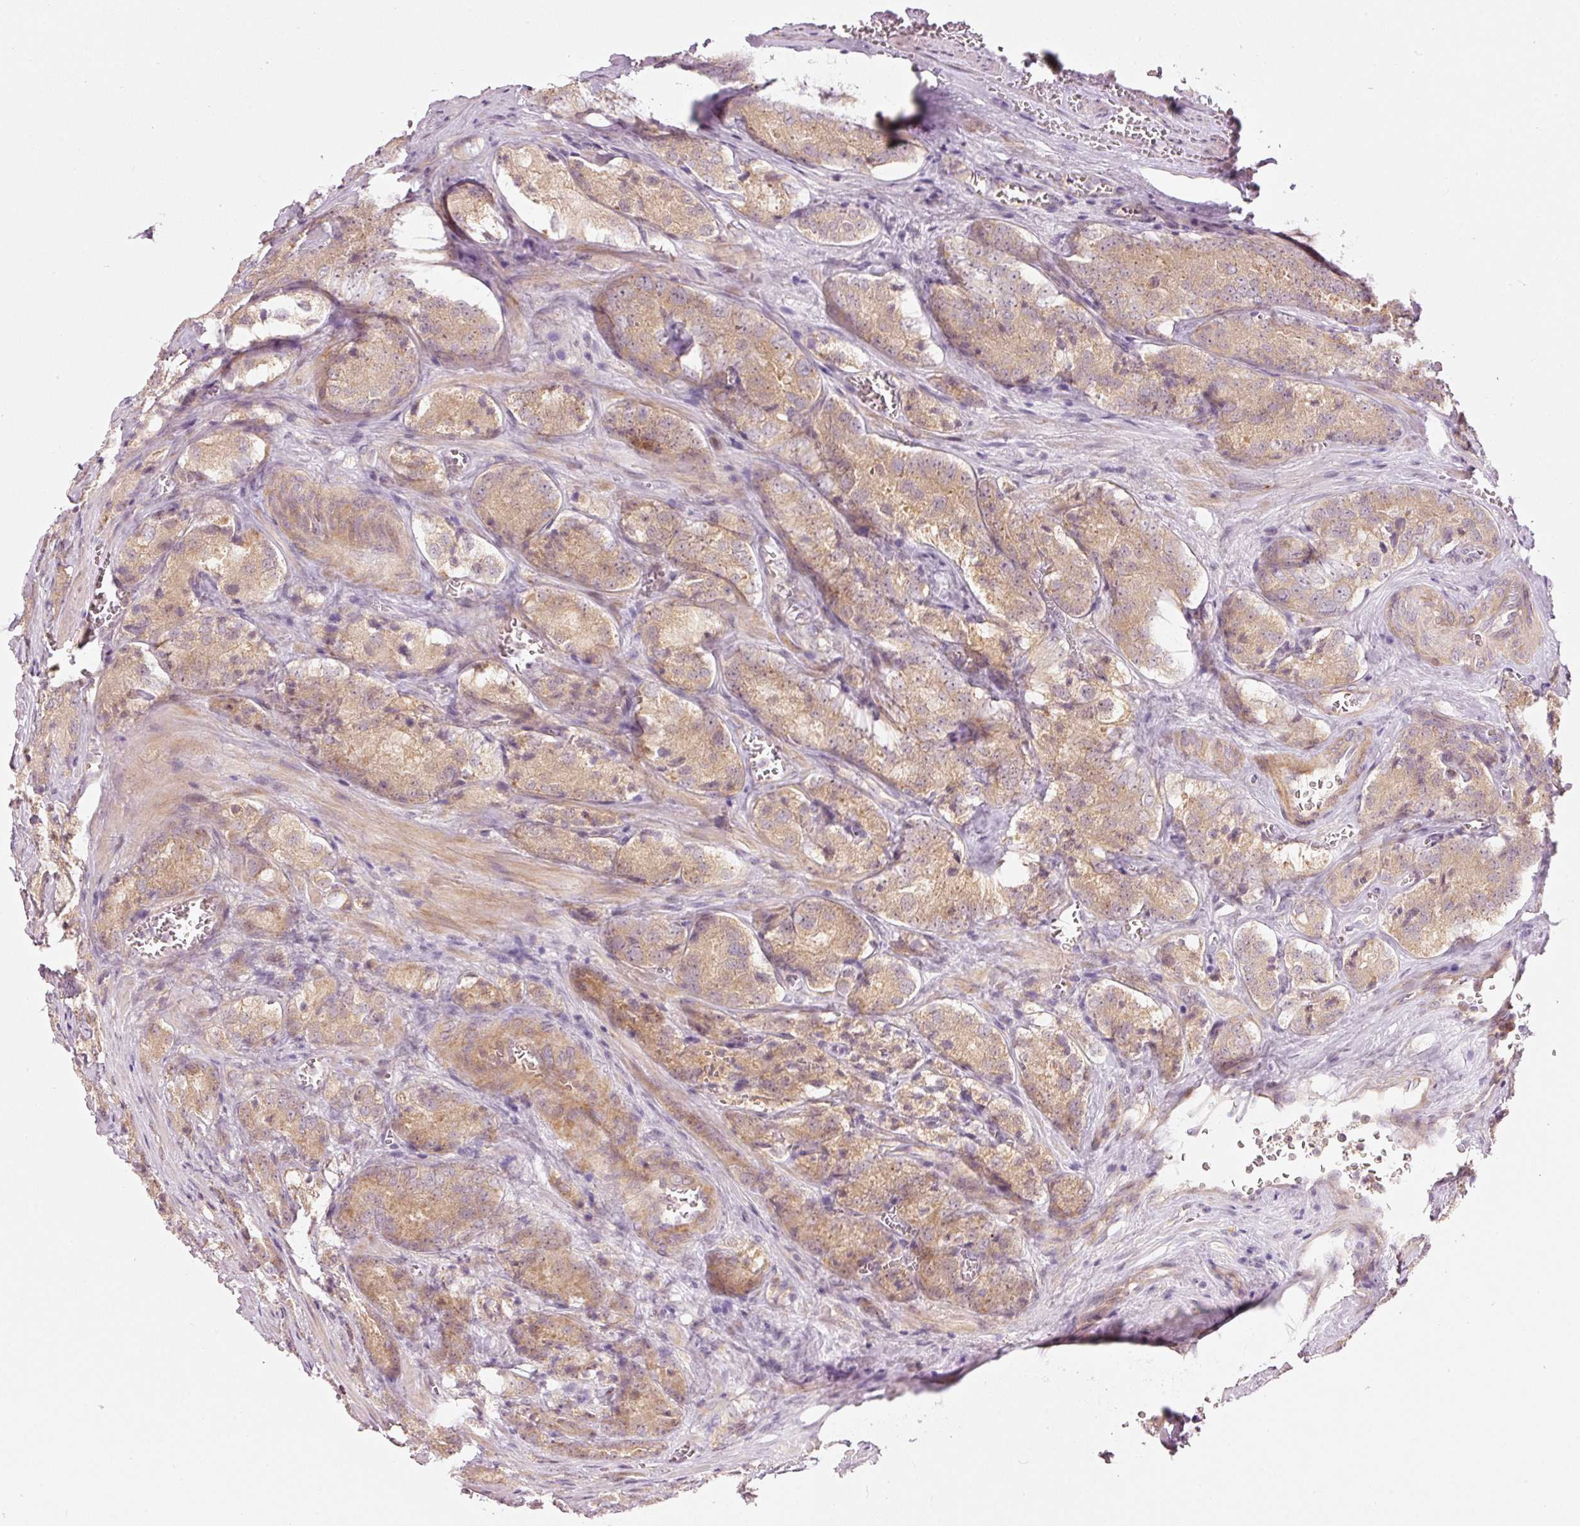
{"staining": {"intensity": "moderate", "quantity": "25%-75%", "location": "cytoplasmic/membranous"}, "tissue": "prostate cancer", "cell_type": "Tumor cells", "image_type": "cancer", "snomed": [{"axis": "morphology", "description": "Adenocarcinoma, Low grade"}, {"axis": "topography", "description": "Prostate"}], "caption": "Immunohistochemical staining of human prostate low-grade adenocarcinoma displays moderate cytoplasmic/membranous protein staining in approximately 25%-75% of tumor cells.", "gene": "MAP10", "patient": {"sex": "male", "age": 68}}